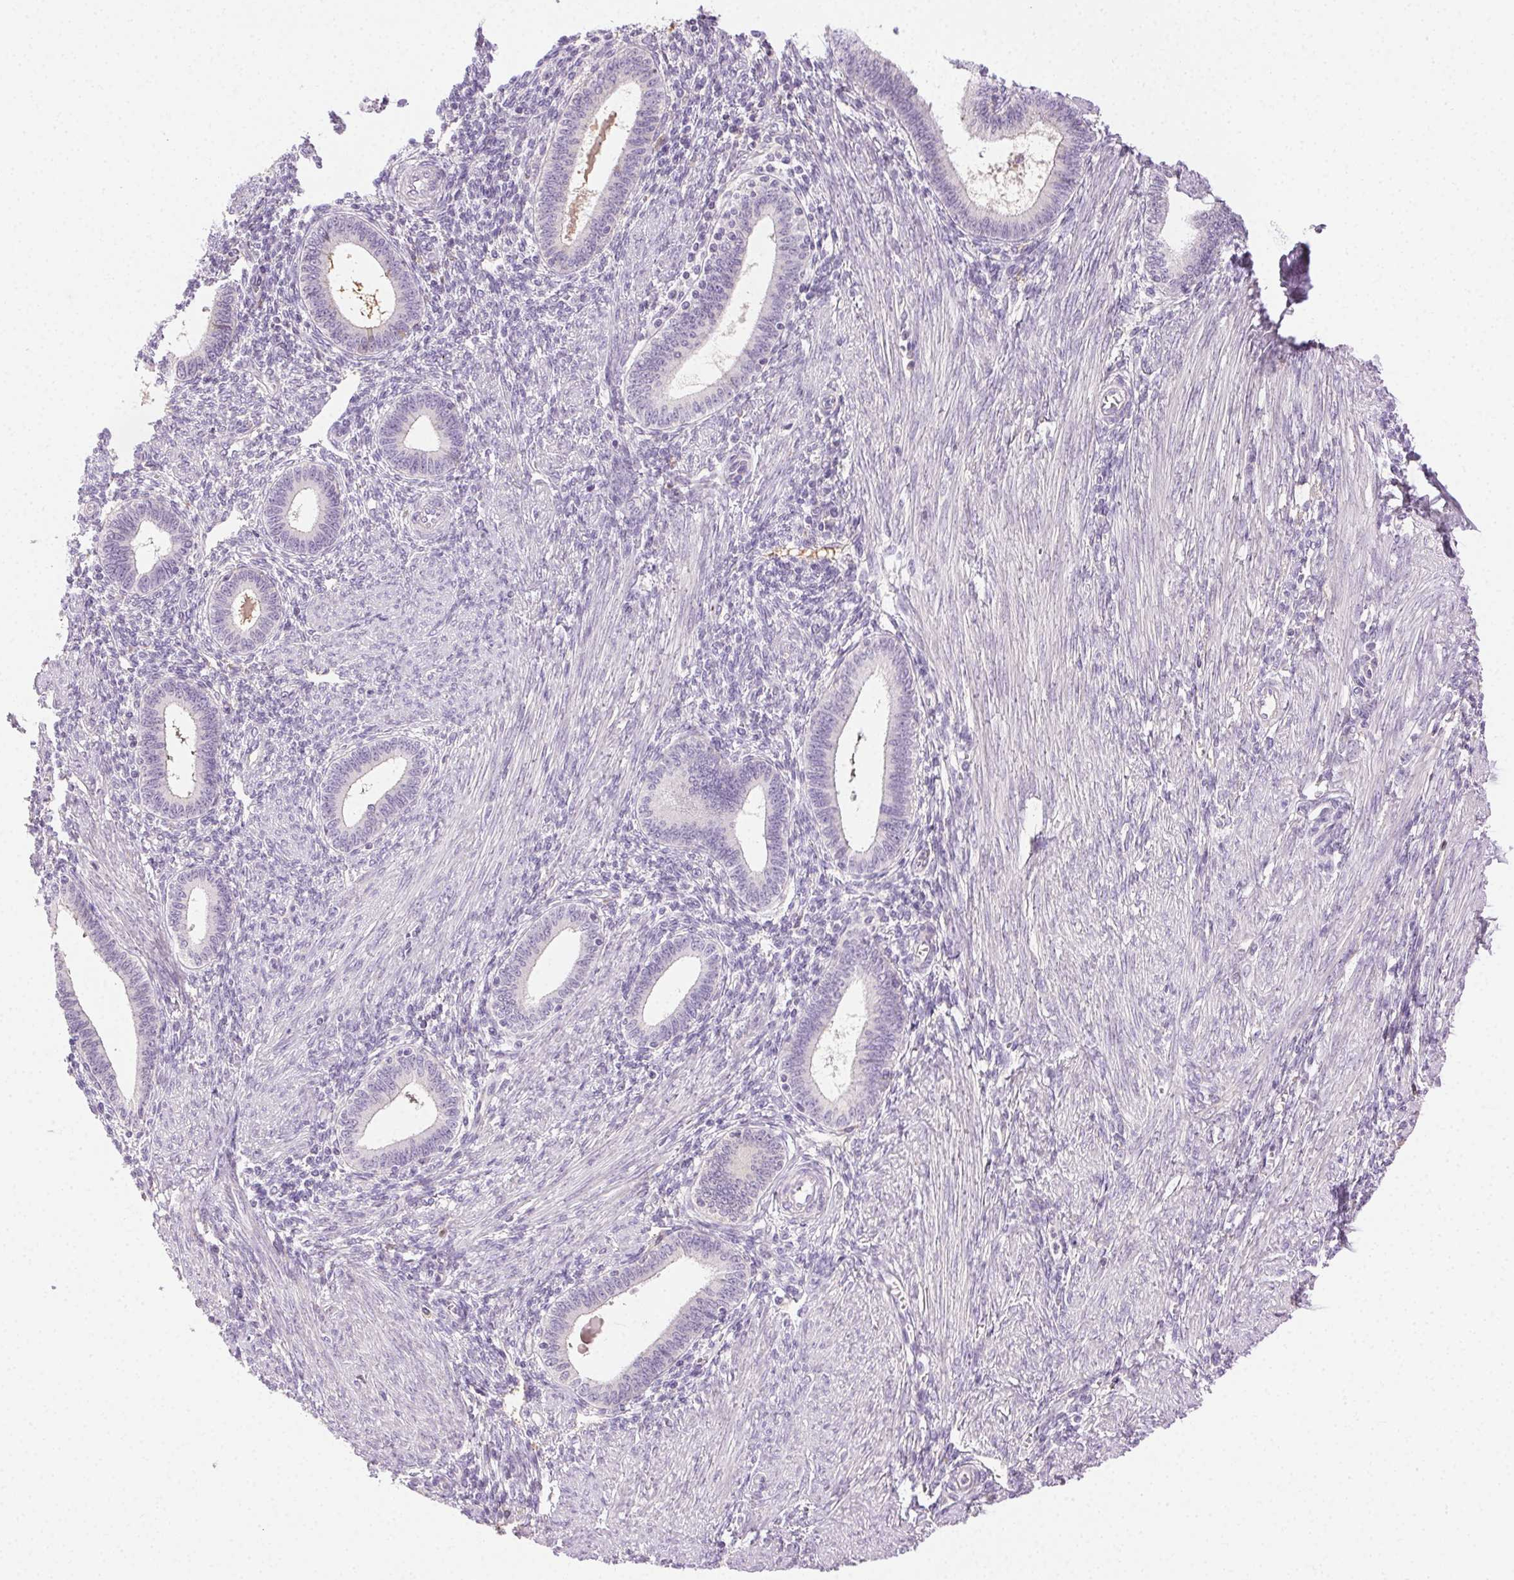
{"staining": {"intensity": "negative", "quantity": "none", "location": "none"}, "tissue": "endometrium", "cell_type": "Cells in endometrial stroma", "image_type": "normal", "snomed": [{"axis": "morphology", "description": "Normal tissue, NOS"}, {"axis": "topography", "description": "Endometrium"}], "caption": "This histopathology image is of unremarkable endometrium stained with immunohistochemistry (IHC) to label a protein in brown with the nuclei are counter-stained blue. There is no expression in cells in endometrial stroma.", "gene": "BPIFB2", "patient": {"sex": "female", "age": 42}}